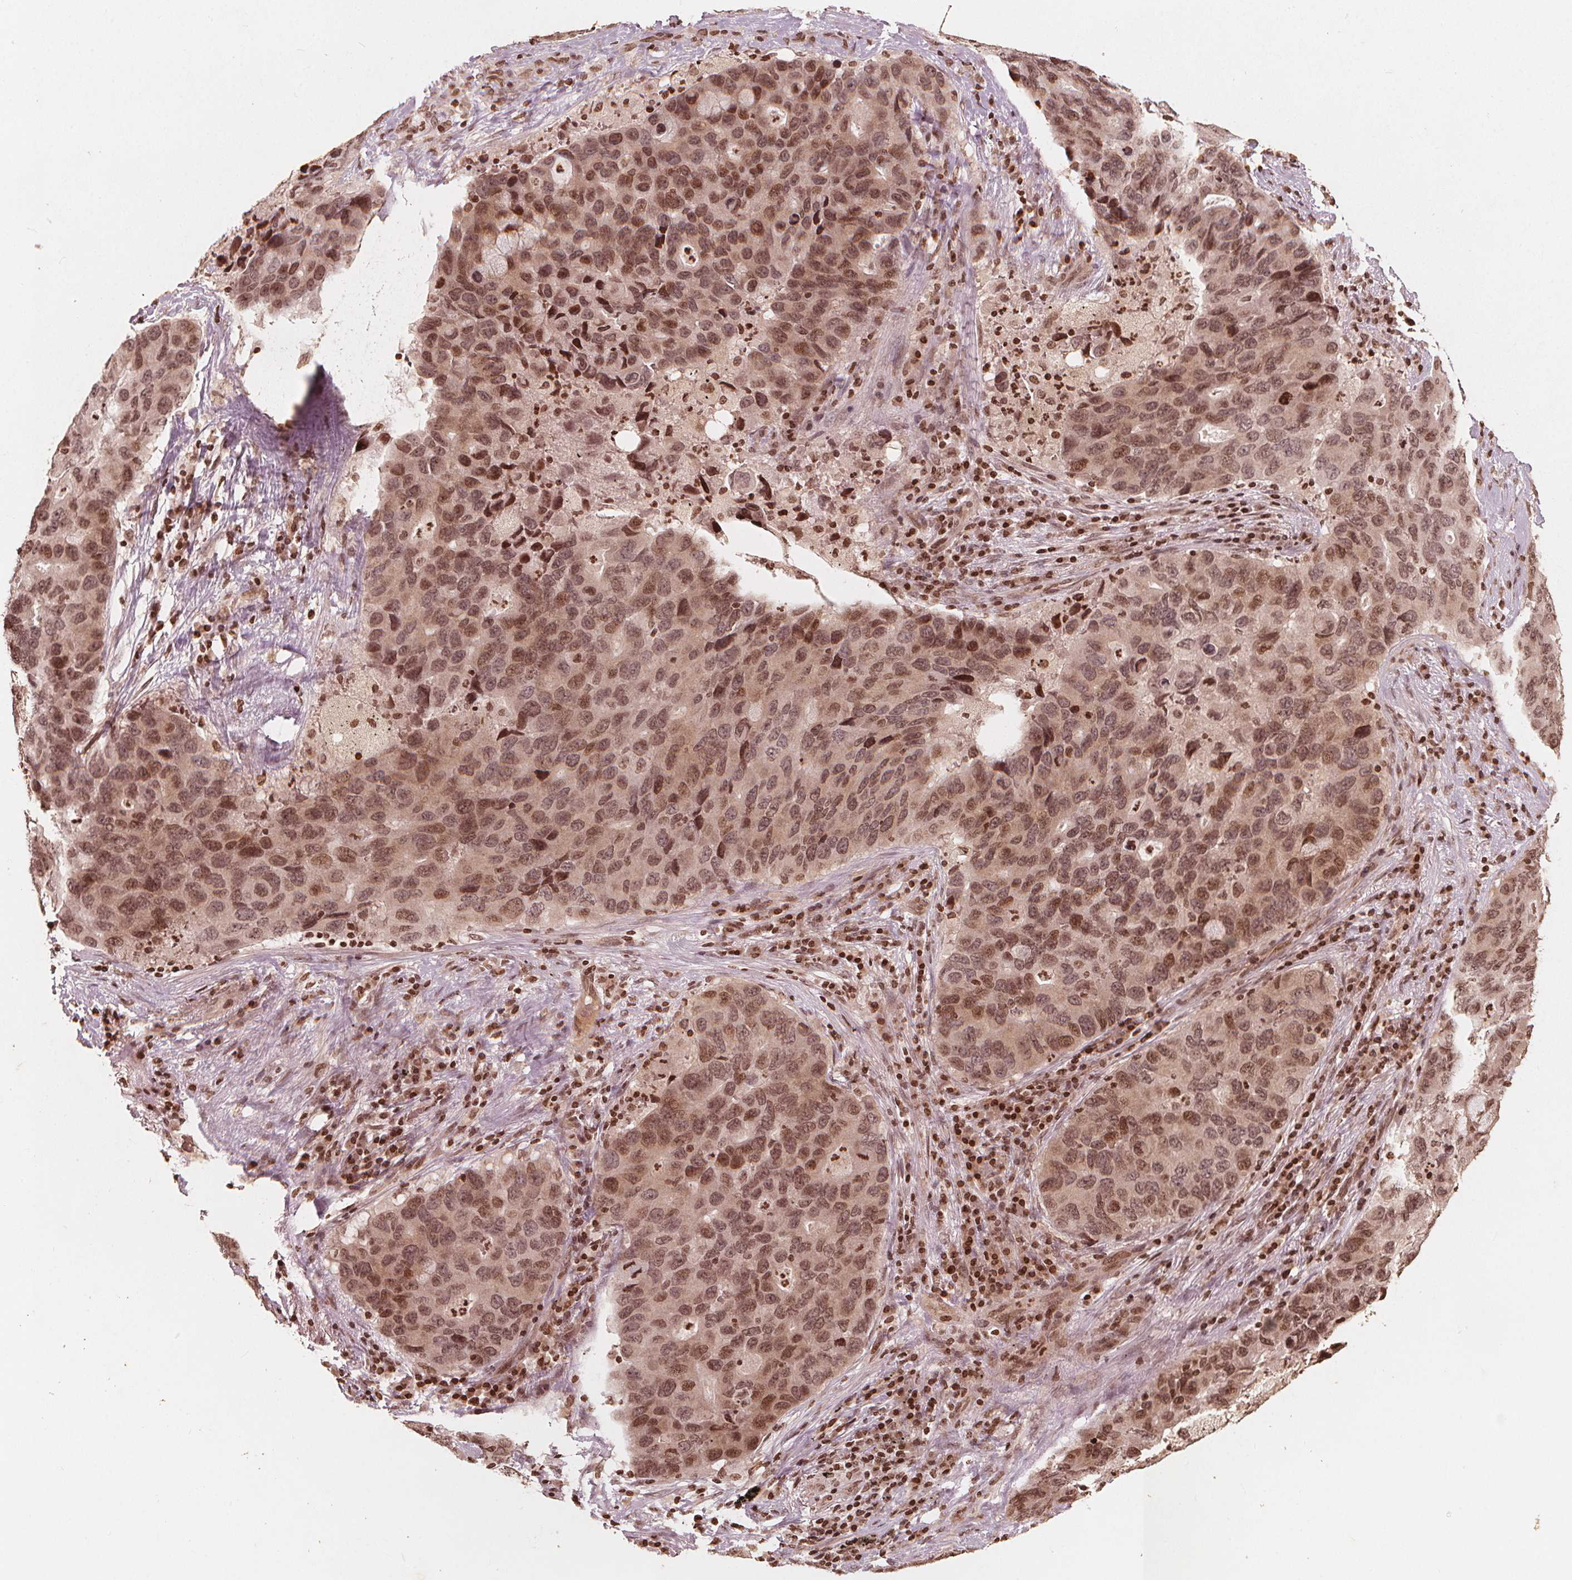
{"staining": {"intensity": "moderate", "quantity": ">75%", "location": "nuclear"}, "tissue": "lung cancer", "cell_type": "Tumor cells", "image_type": "cancer", "snomed": [{"axis": "morphology", "description": "Adenocarcinoma, NOS"}, {"axis": "morphology", "description": "Adenocarcinoma, metastatic, NOS"}, {"axis": "topography", "description": "Lymph node"}, {"axis": "topography", "description": "Lung"}], "caption": "Protein staining of lung cancer tissue shows moderate nuclear expression in approximately >75% of tumor cells.", "gene": "H3C14", "patient": {"sex": "female", "age": 54}}